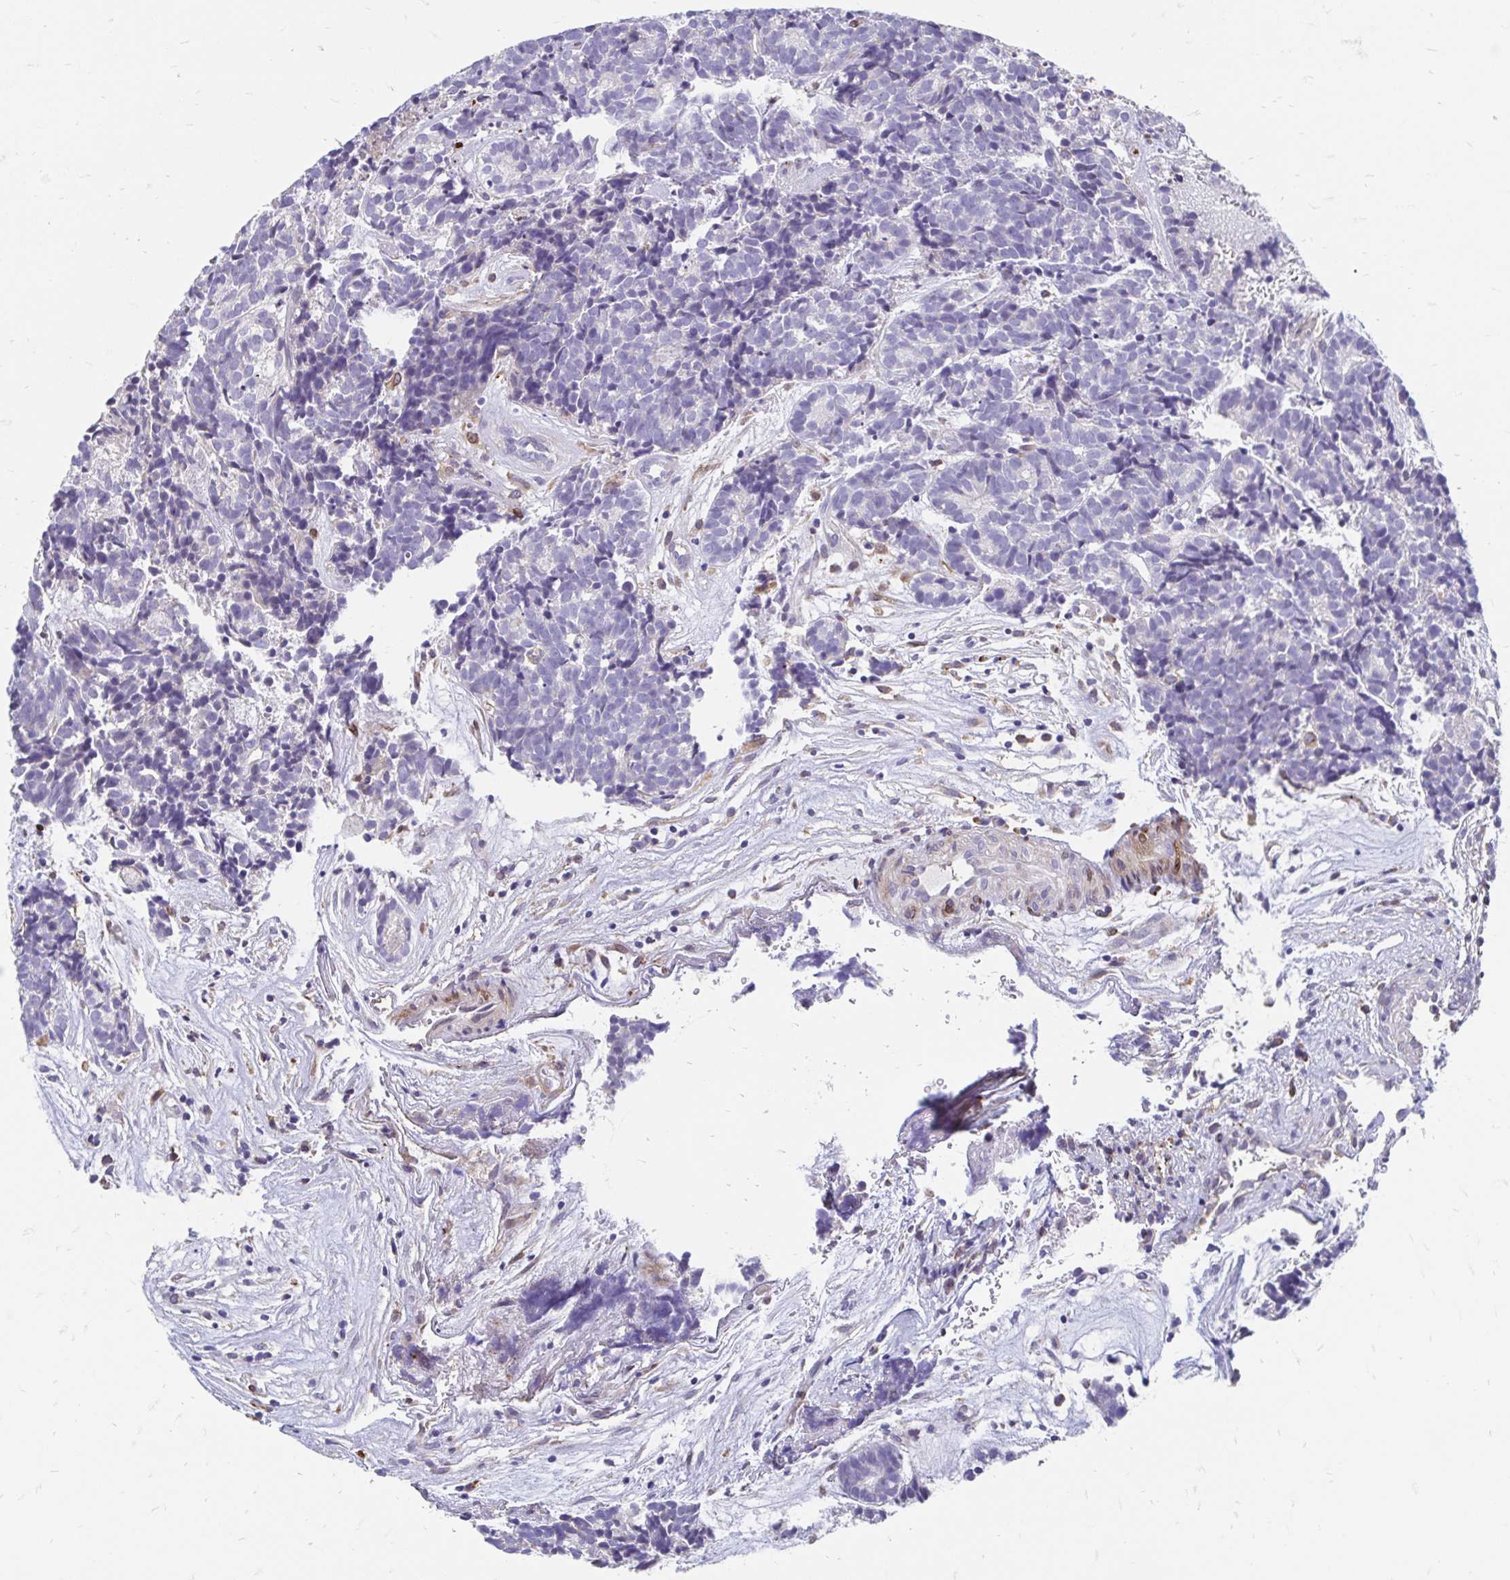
{"staining": {"intensity": "negative", "quantity": "none", "location": "none"}, "tissue": "head and neck cancer", "cell_type": "Tumor cells", "image_type": "cancer", "snomed": [{"axis": "morphology", "description": "Adenocarcinoma, NOS"}, {"axis": "topography", "description": "Head-Neck"}], "caption": "Adenocarcinoma (head and neck) stained for a protein using immunohistochemistry demonstrates no staining tumor cells.", "gene": "CDKL1", "patient": {"sex": "female", "age": 81}}